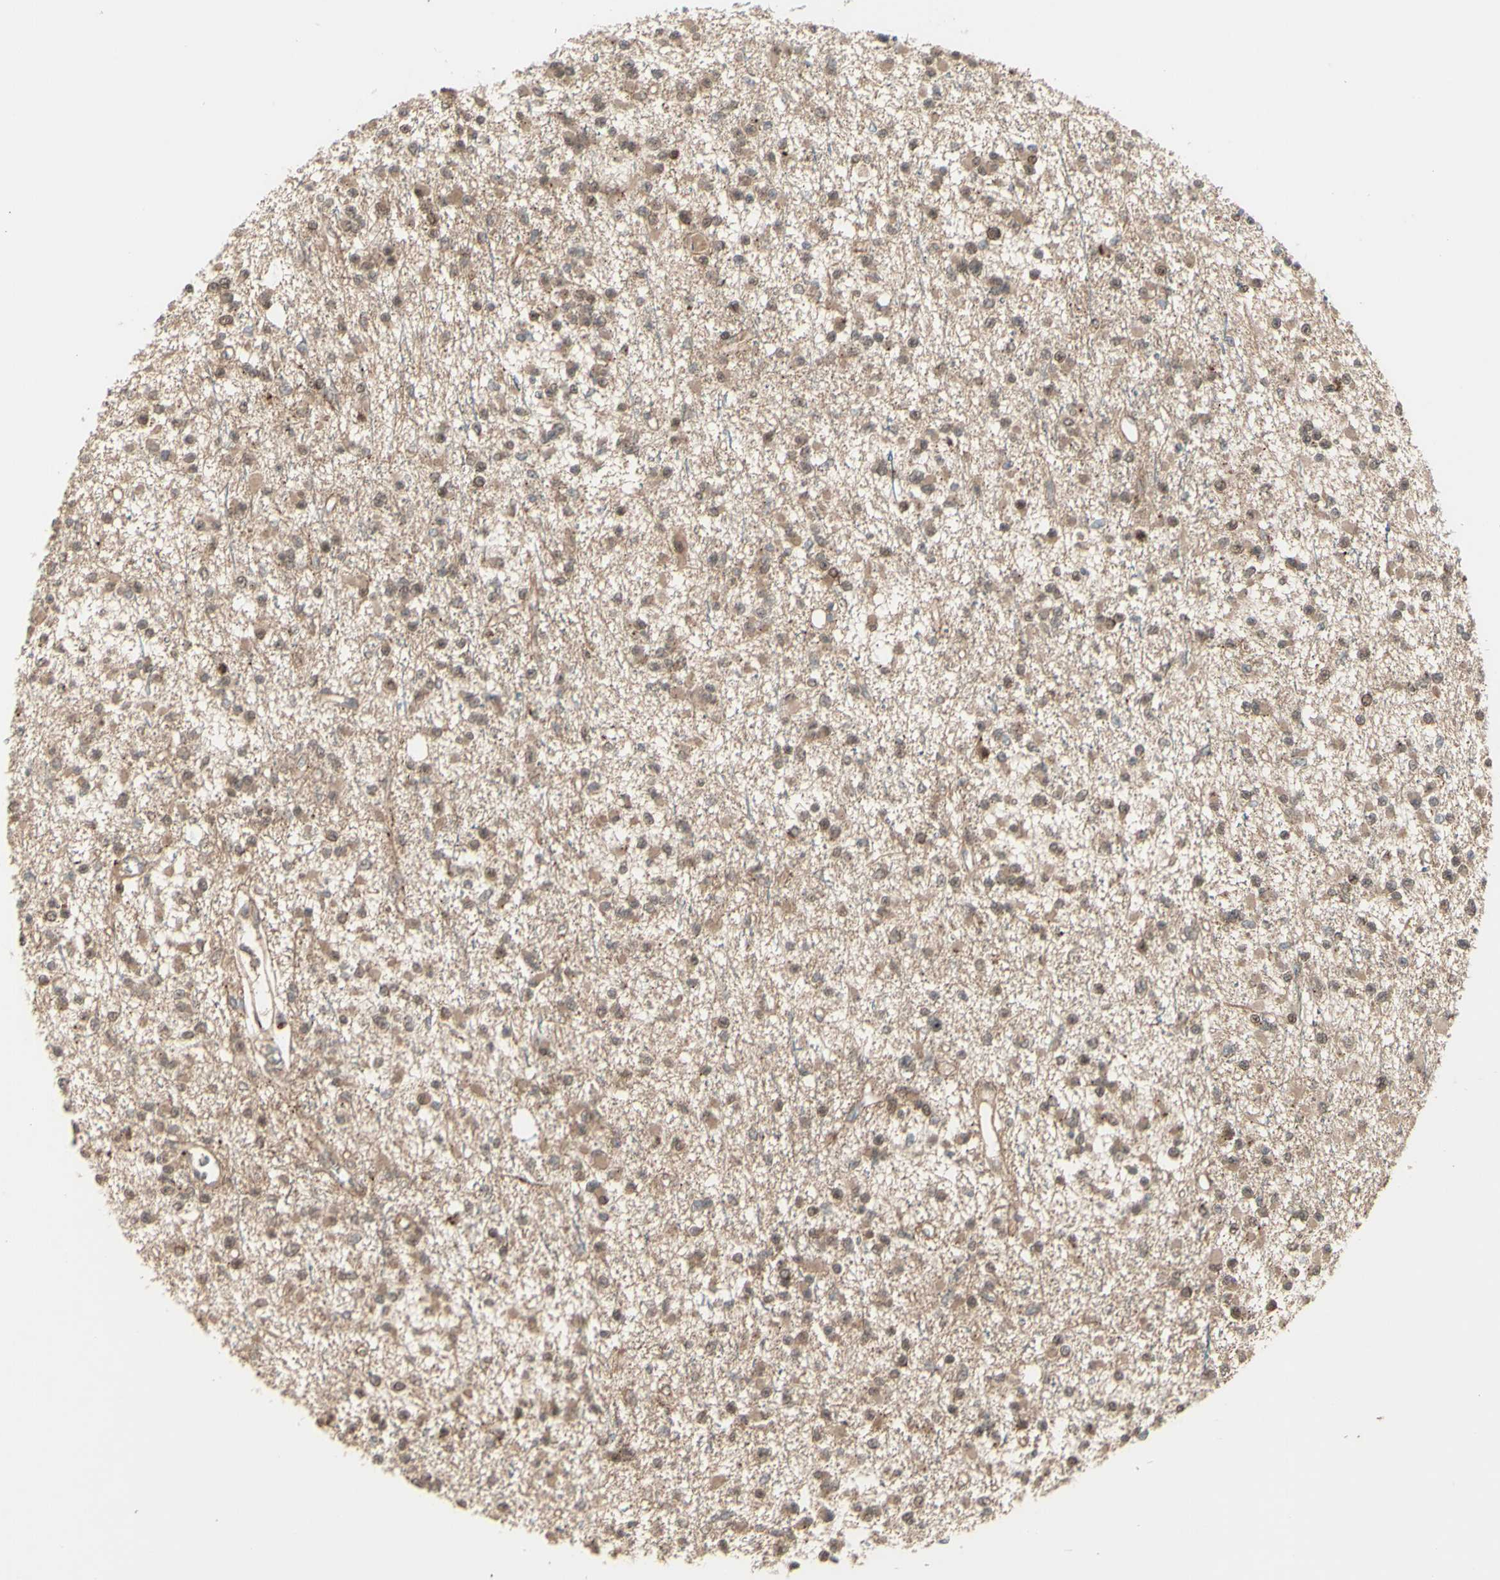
{"staining": {"intensity": "moderate", "quantity": ">75%", "location": "cytoplasmic/membranous,nuclear"}, "tissue": "glioma", "cell_type": "Tumor cells", "image_type": "cancer", "snomed": [{"axis": "morphology", "description": "Glioma, malignant, Low grade"}, {"axis": "topography", "description": "Brain"}], "caption": "About >75% of tumor cells in human glioma reveal moderate cytoplasmic/membranous and nuclear protein positivity as visualized by brown immunohistochemical staining.", "gene": "MLF2", "patient": {"sex": "female", "age": 22}}